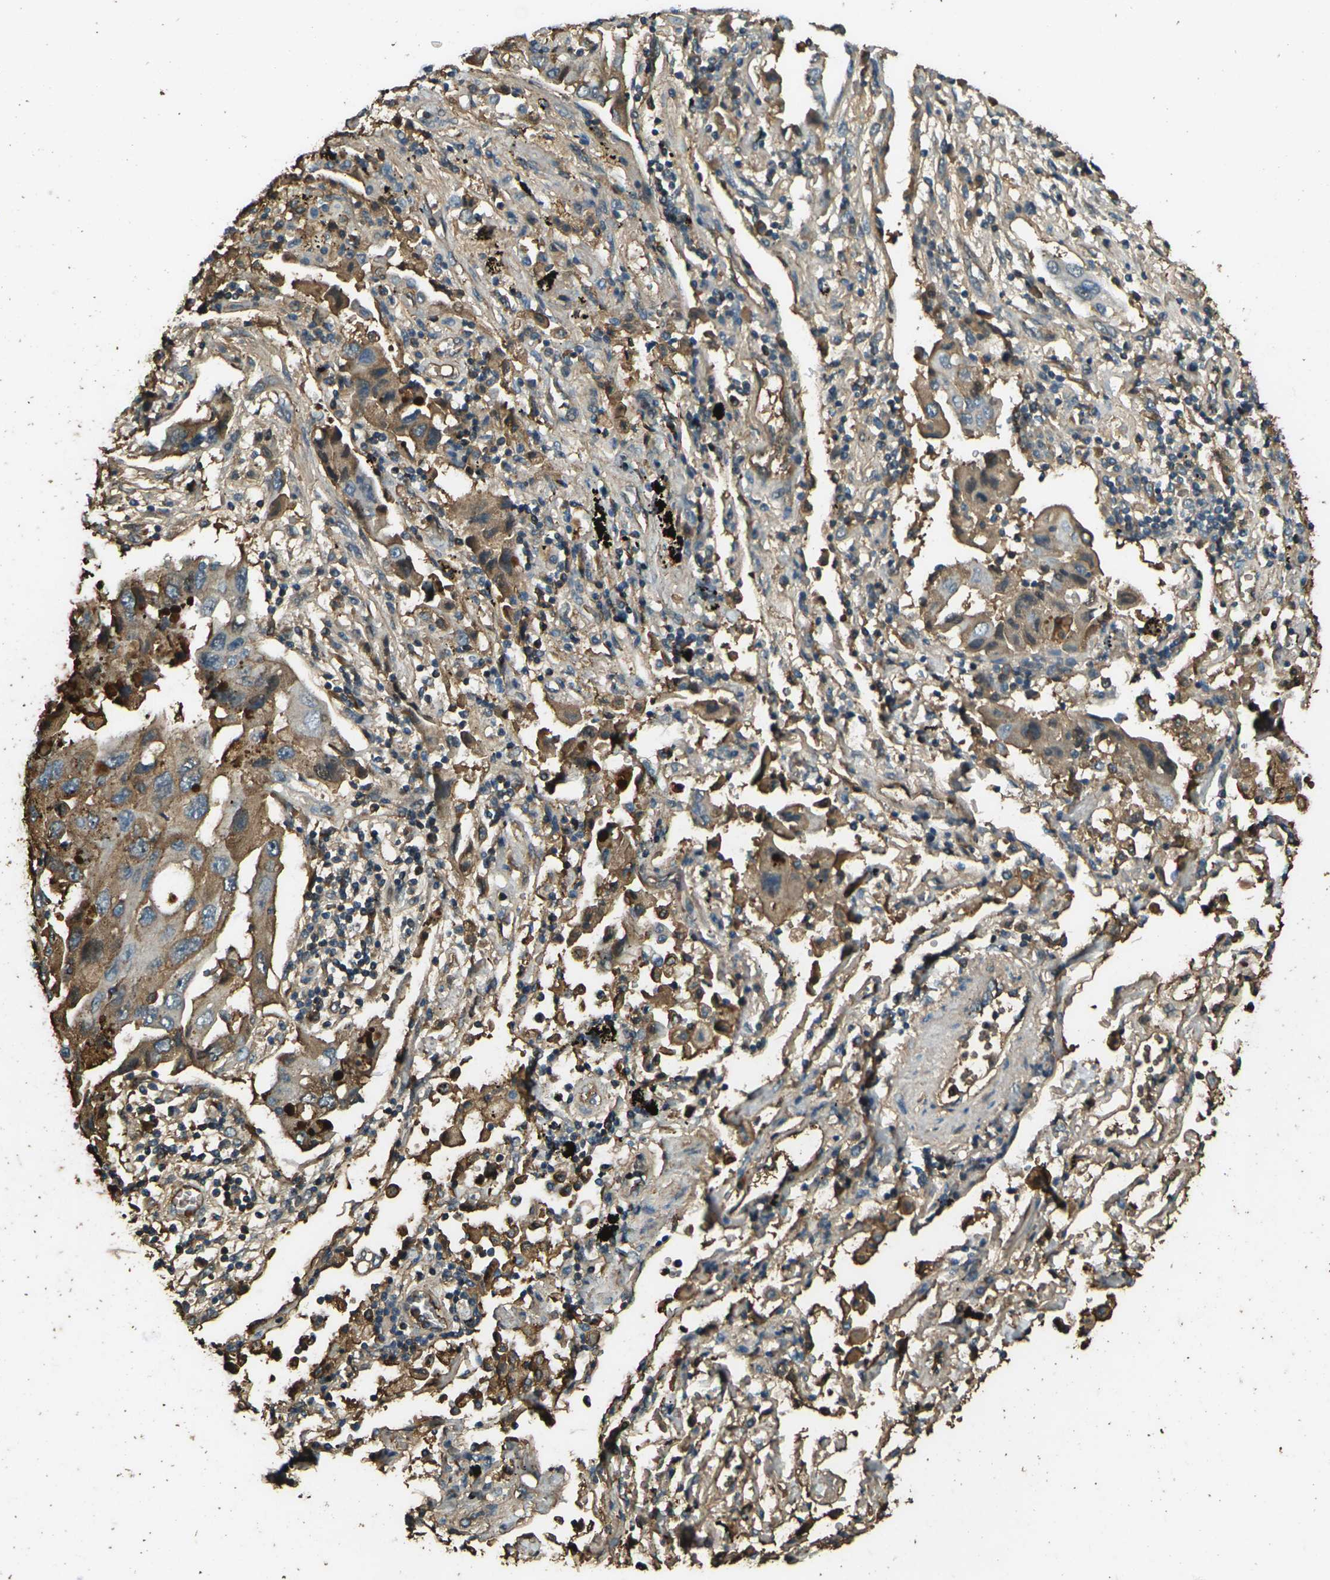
{"staining": {"intensity": "moderate", "quantity": ">75%", "location": "cytoplasmic/membranous"}, "tissue": "lung cancer", "cell_type": "Tumor cells", "image_type": "cancer", "snomed": [{"axis": "morphology", "description": "Adenocarcinoma, NOS"}, {"axis": "topography", "description": "Lung"}], "caption": "This is an image of IHC staining of lung cancer (adenocarcinoma), which shows moderate positivity in the cytoplasmic/membranous of tumor cells.", "gene": "CYP1B1", "patient": {"sex": "female", "age": 65}}